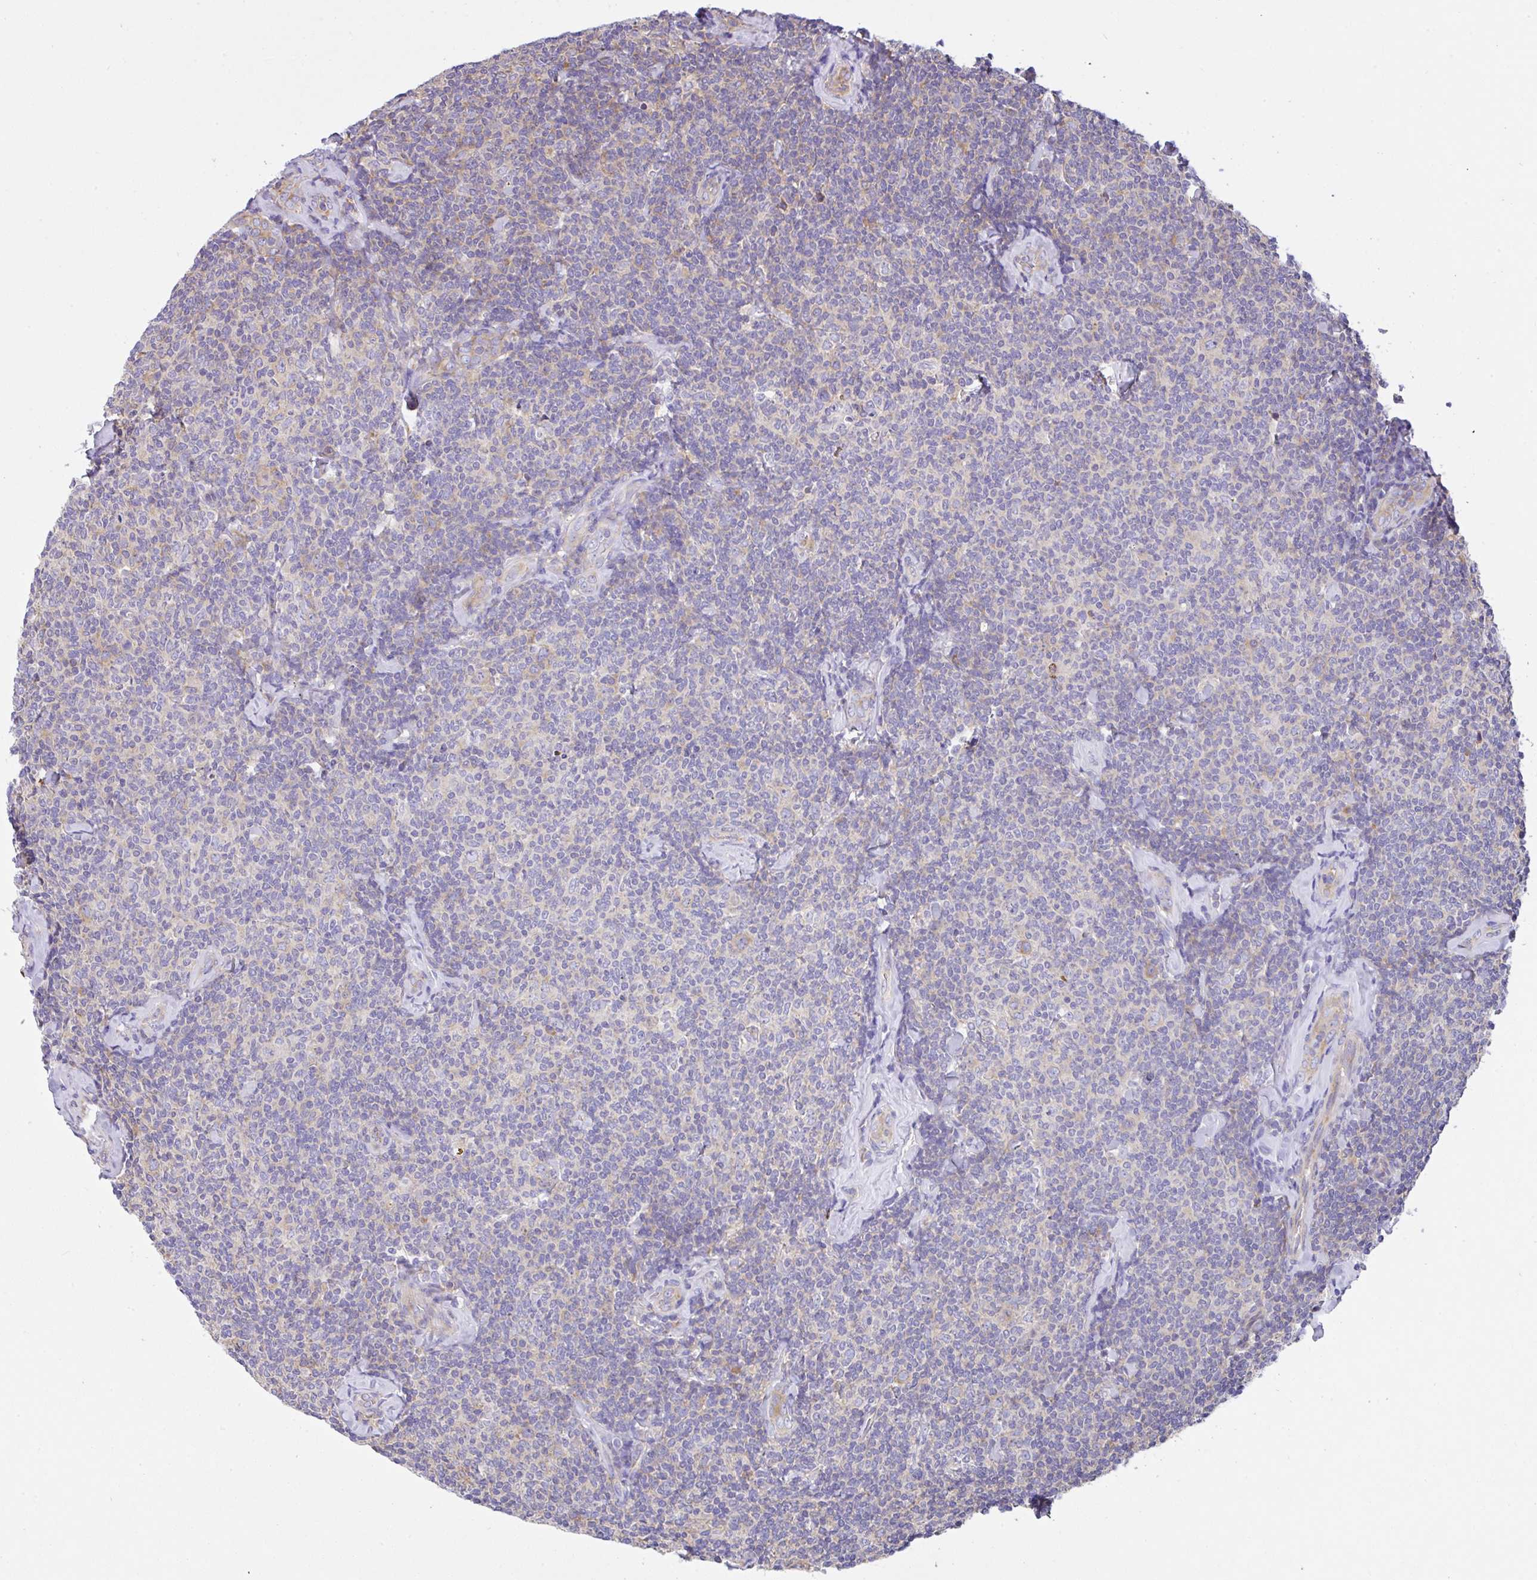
{"staining": {"intensity": "negative", "quantity": "none", "location": "none"}, "tissue": "lymphoma", "cell_type": "Tumor cells", "image_type": "cancer", "snomed": [{"axis": "morphology", "description": "Malignant lymphoma, non-Hodgkin's type, Low grade"}, {"axis": "topography", "description": "Lymph node"}], "caption": "Protein analysis of lymphoma shows no significant expression in tumor cells.", "gene": "GFPT2", "patient": {"sex": "female", "age": 56}}